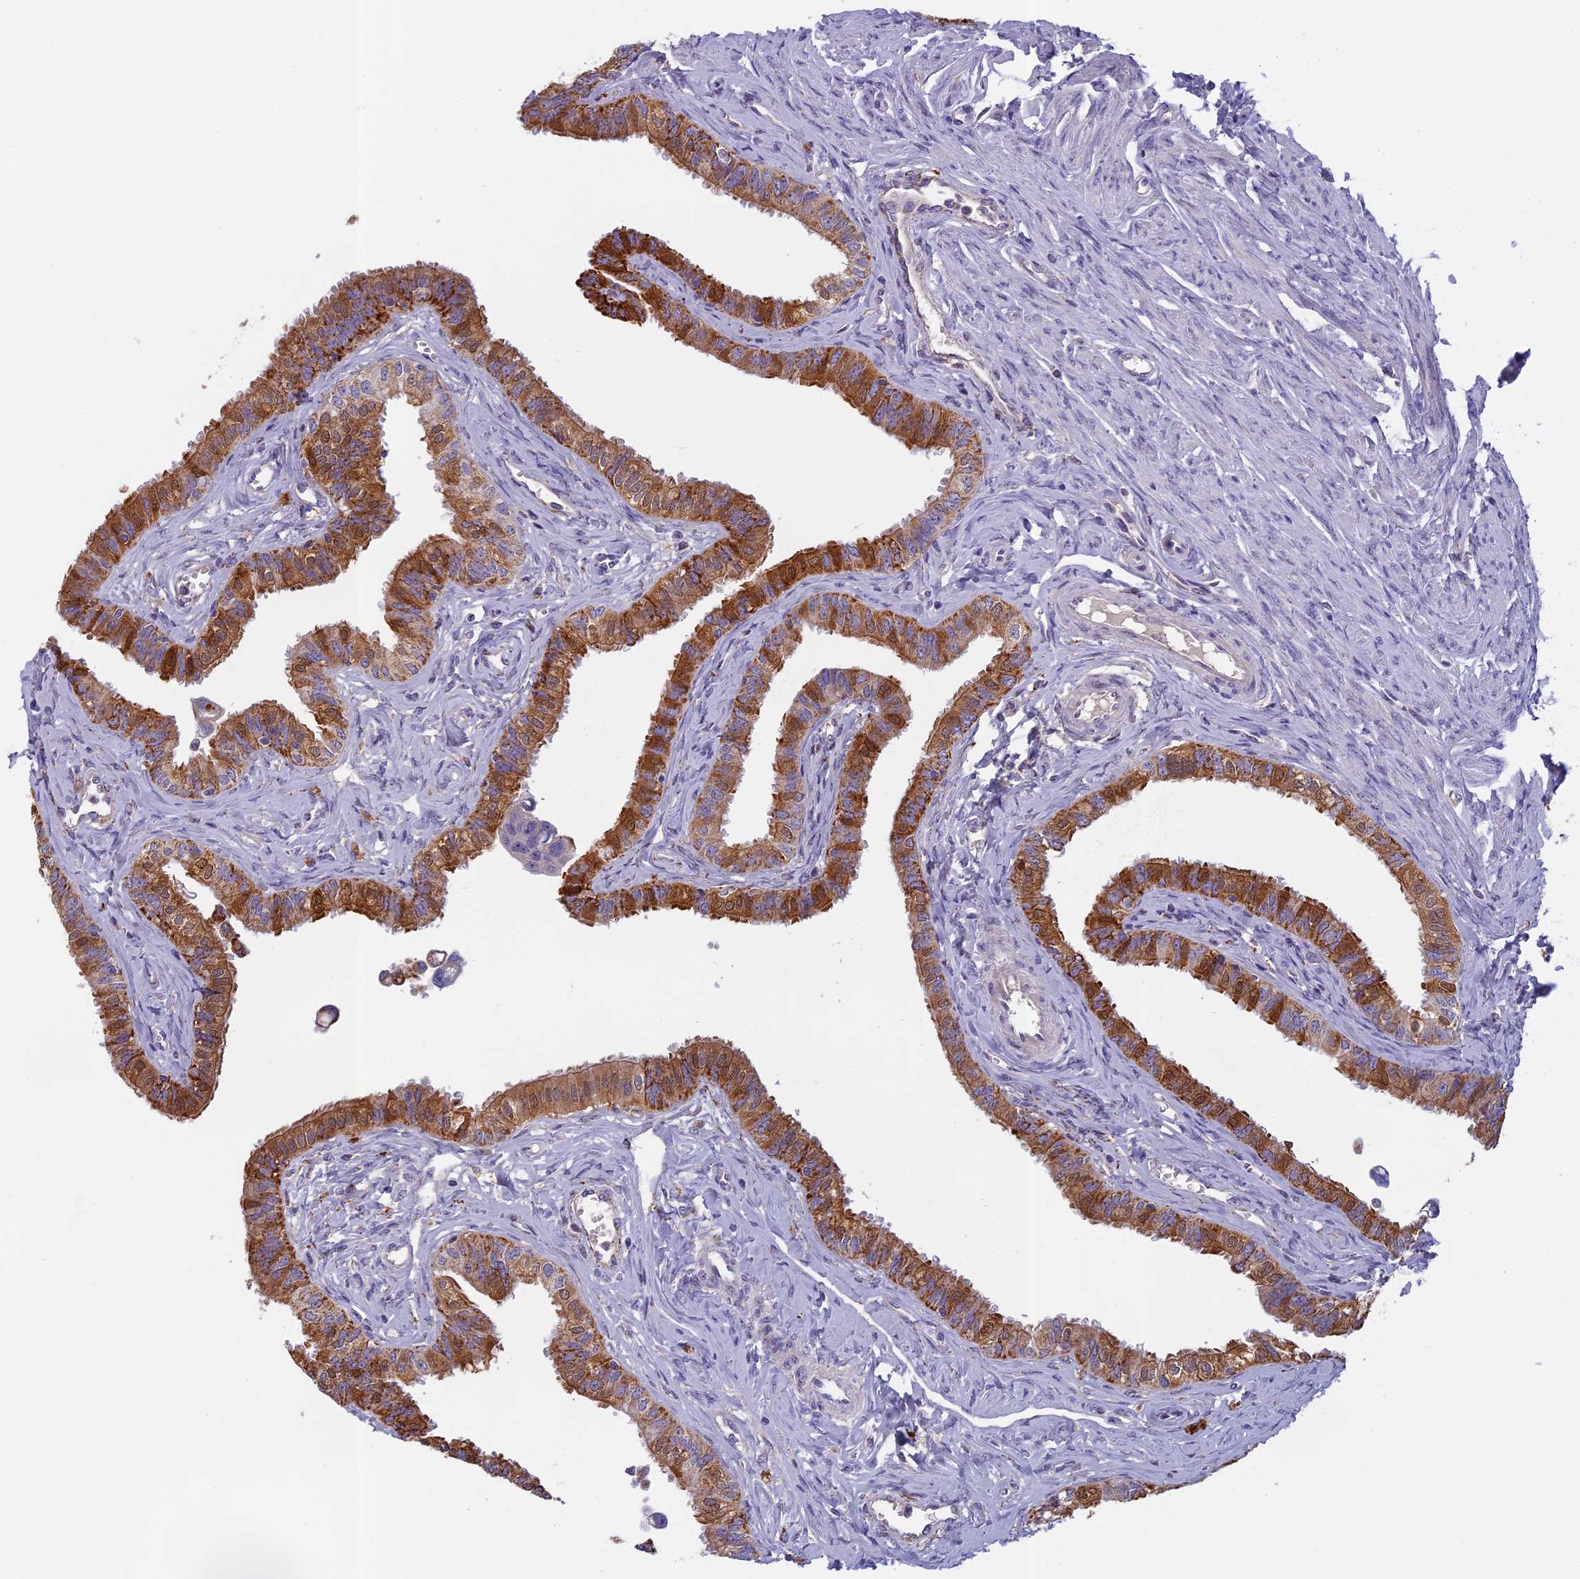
{"staining": {"intensity": "strong", "quantity": ">75%", "location": "cytoplasmic/membranous"}, "tissue": "fallopian tube", "cell_type": "Glandular cells", "image_type": "normal", "snomed": [{"axis": "morphology", "description": "Normal tissue, NOS"}, {"axis": "morphology", "description": "Carcinoma, NOS"}, {"axis": "topography", "description": "Fallopian tube"}, {"axis": "topography", "description": "Ovary"}], "caption": "The micrograph displays immunohistochemical staining of normal fallopian tube. There is strong cytoplasmic/membranous positivity is identified in approximately >75% of glandular cells.", "gene": "SEMA7A", "patient": {"sex": "female", "age": 59}}